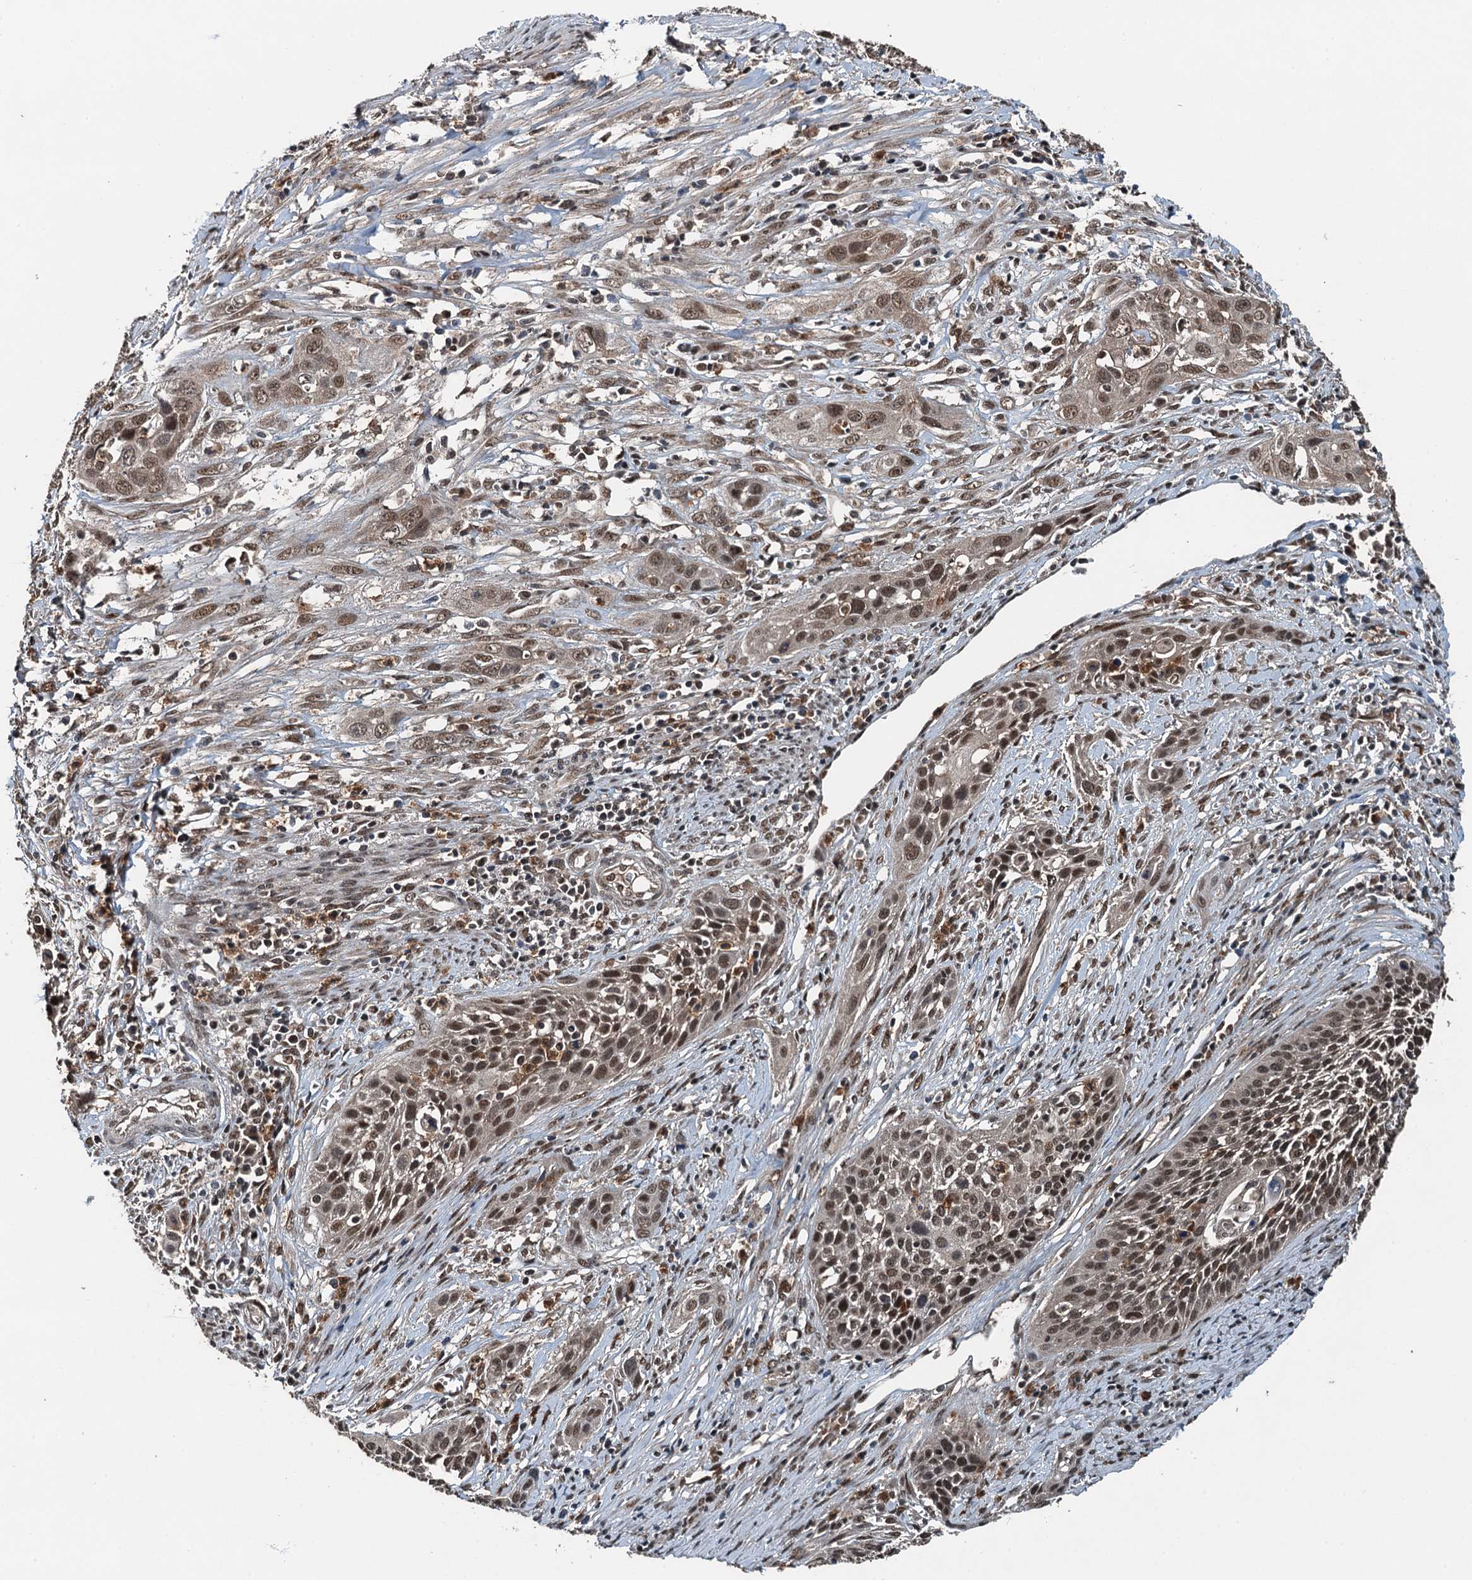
{"staining": {"intensity": "moderate", "quantity": "<25%", "location": "nuclear"}, "tissue": "cervical cancer", "cell_type": "Tumor cells", "image_type": "cancer", "snomed": [{"axis": "morphology", "description": "Squamous cell carcinoma, NOS"}, {"axis": "topography", "description": "Cervix"}], "caption": "Immunohistochemical staining of human cervical cancer (squamous cell carcinoma) shows moderate nuclear protein positivity in approximately <25% of tumor cells.", "gene": "UBXN6", "patient": {"sex": "female", "age": 34}}